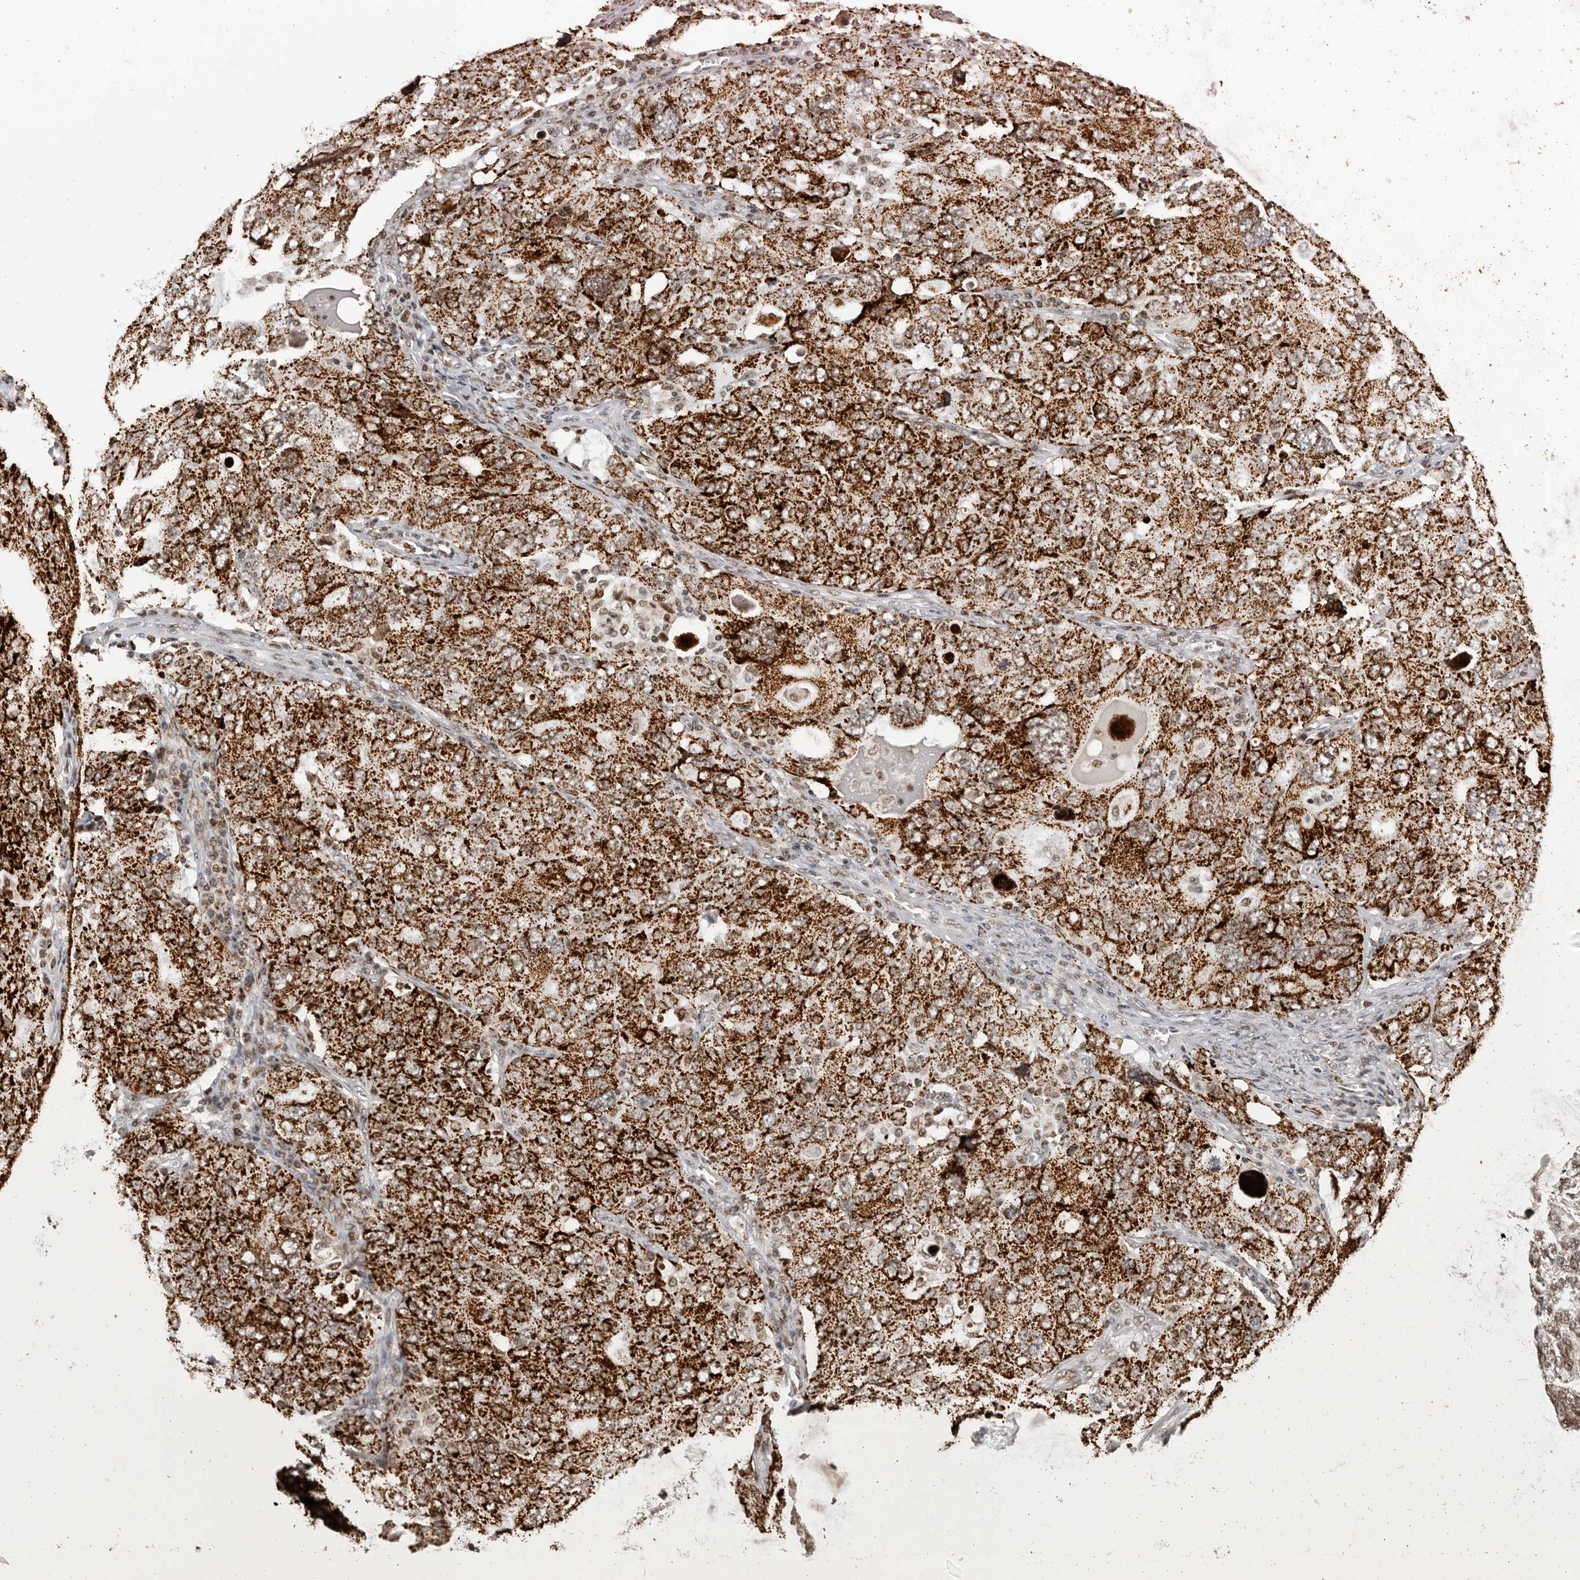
{"staining": {"intensity": "strong", "quantity": ">75%", "location": "cytoplasmic/membranous"}, "tissue": "ovarian cancer", "cell_type": "Tumor cells", "image_type": "cancer", "snomed": [{"axis": "morphology", "description": "Carcinoma, endometroid"}, {"axis": "topography", "description": "Ovary"}], "caption": "The immunohistochemical stain labels strong cytoplasmic/membranous staining in tumor cells of endometroid carcinoma (ovarian) tissue.", "gene": "C17orf99", "patient": {"sex": "female", "age": 62}}